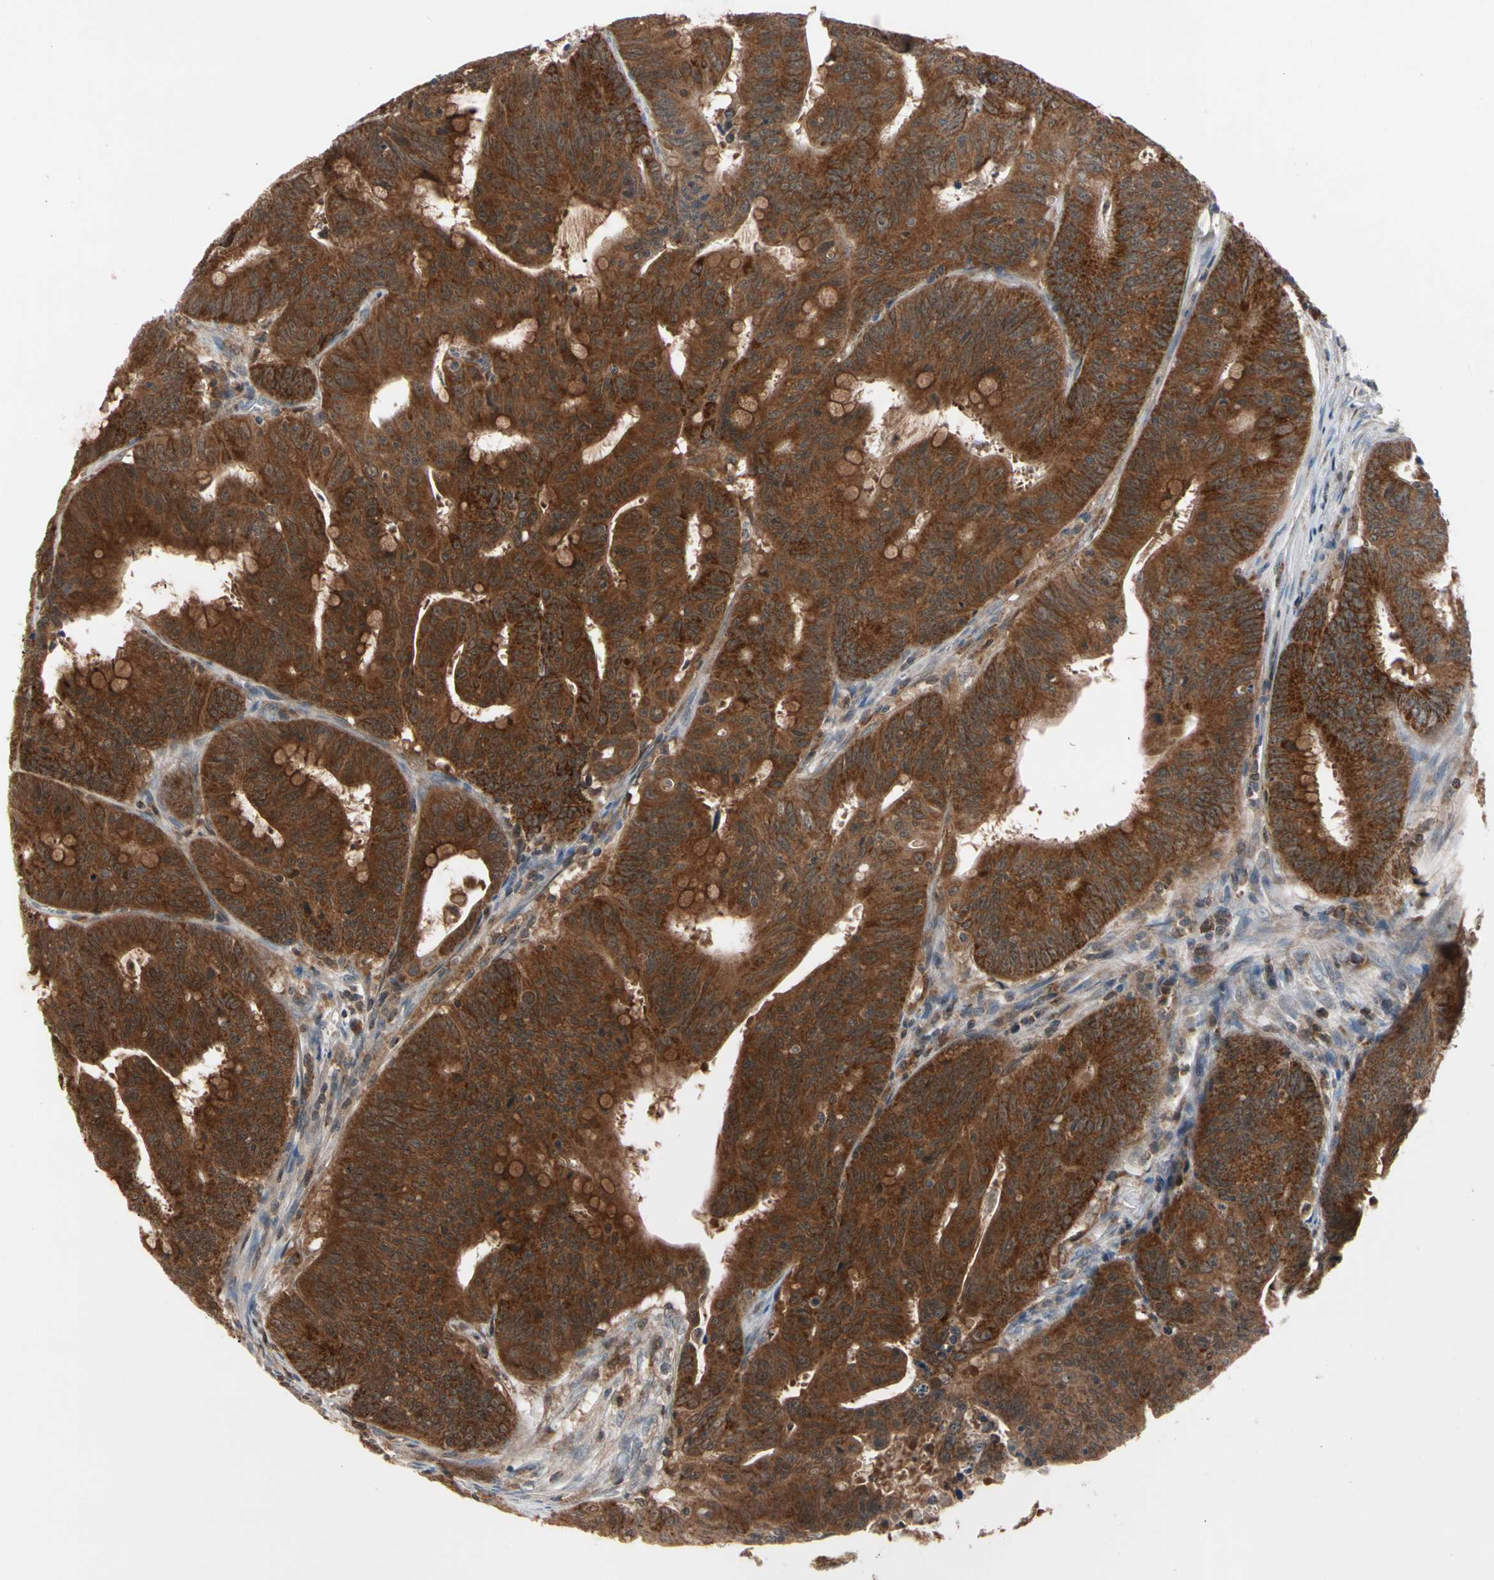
{"staining": {"intensity": "strong", "quantity": ">75%", "location": "cytoplasmic/membranous"}, "tissue": "colorectal cancer", "cell_type": "Tumor cells", "image_type": "cancer", "snomed": [{"axis": "morphology", "description": "Adenocarcinoma, NOS"}, {"axis": "topography", "description": "Colon"}], "caption": "The photomicrograph shows staining of colorectal adenocarcinoma, revealing strong cytoplasmic/membranous protein positivity (brown color) within tumor cells.", "gene": "MTHFS", "patient": {"sex": "male", "age": 45}}